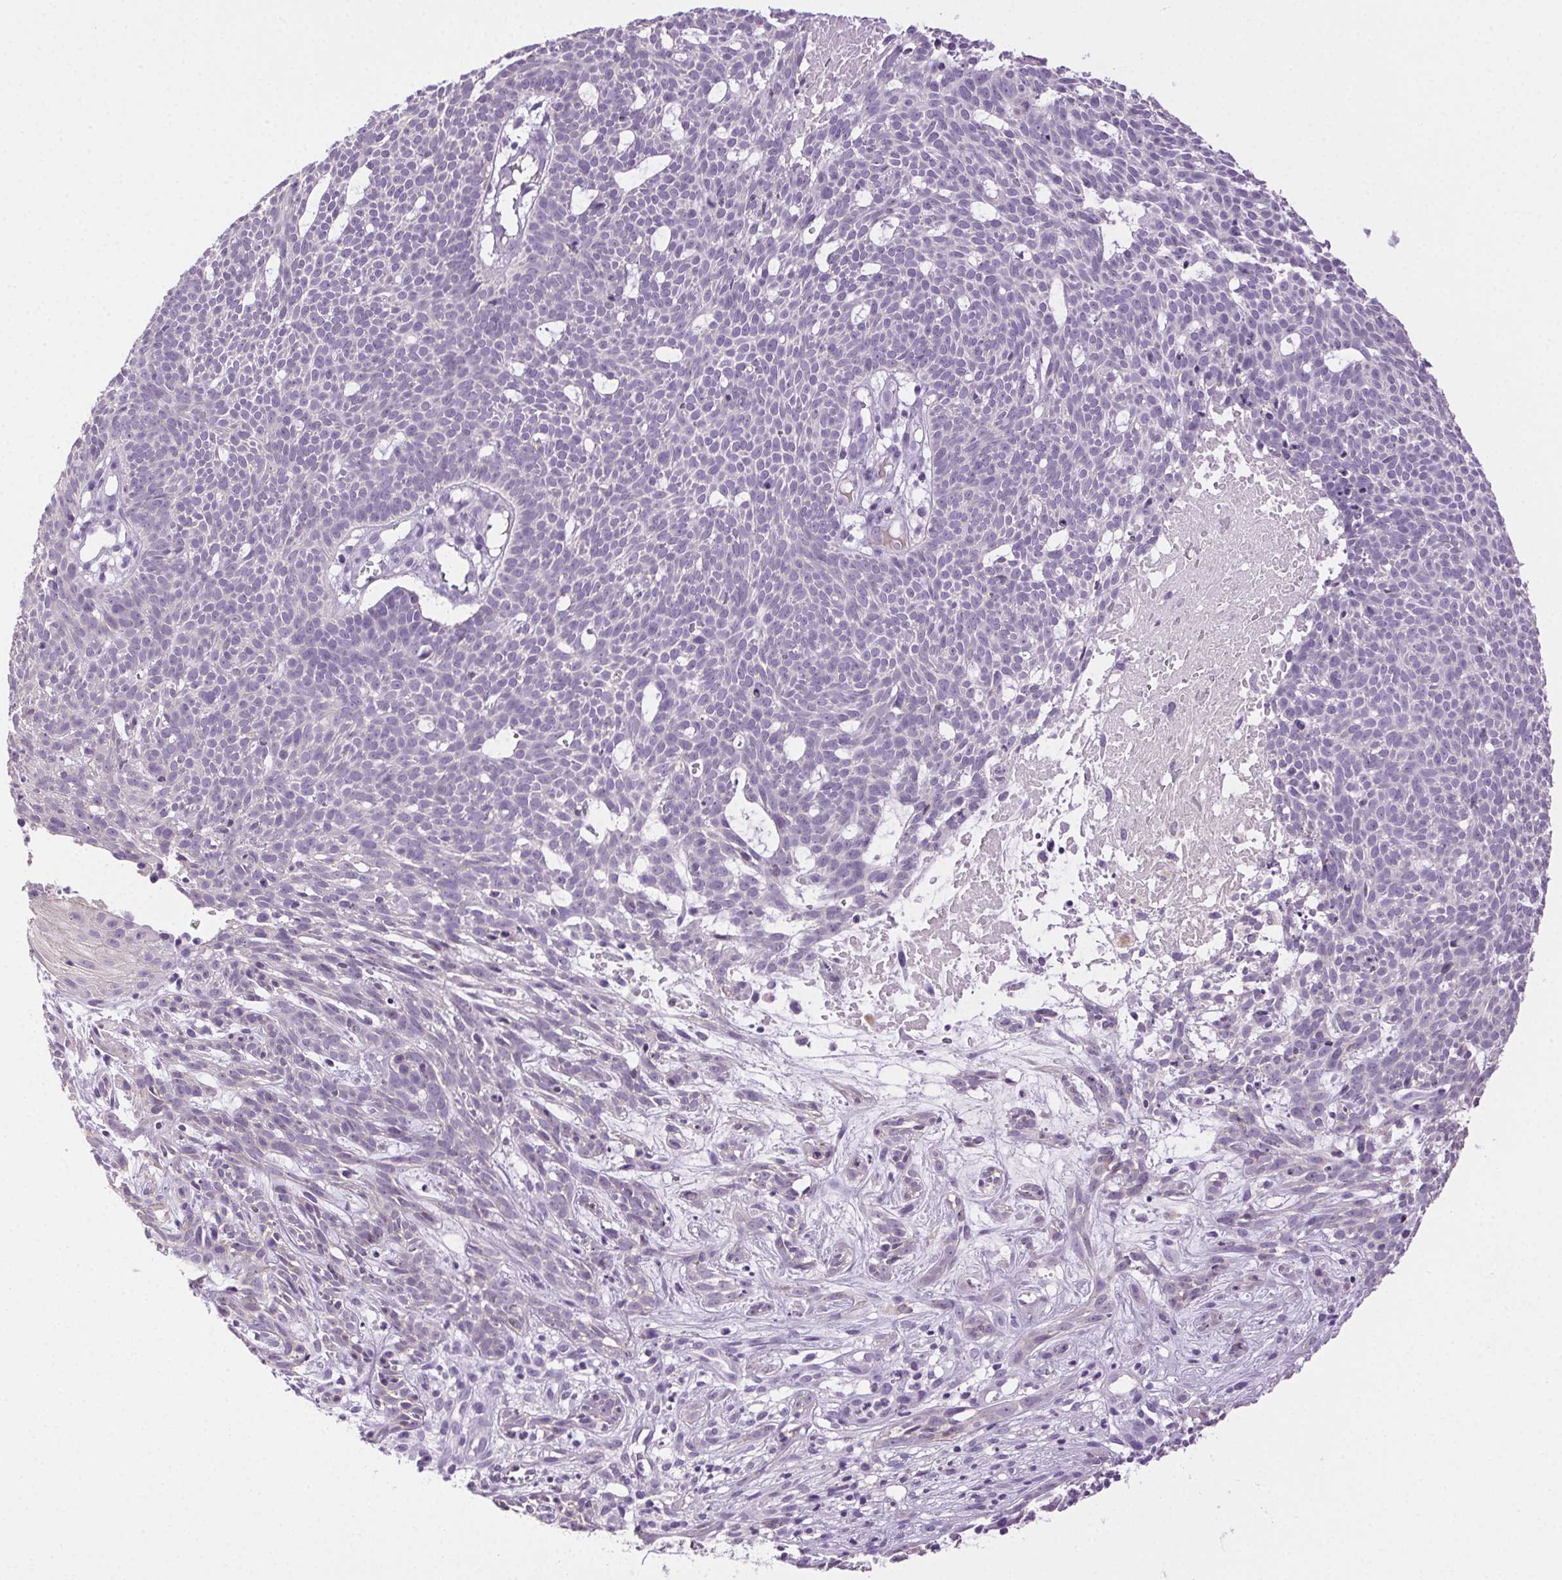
{"staining": {"intensity": "negative", "quantity": "none", "location": "none"}, "tissue": "skin cancer", "cell_type": "Tumor cells", "image_type": "cancer", "snomed": [{"axis": "morphology", "description": "Basal cell carcinoma"}, {"axis": "topography", "description": "Skin"}], "caption": "A histopathology image of skin basal cell carcinoma stained for a protein shows no brown staining in tumor cells. (DAB (3,3'-diaminobenzidine) IHC with hematoxylin counter stain).", "gene": "CLDN10", "patient": {"sex": "male", "age": 59}}